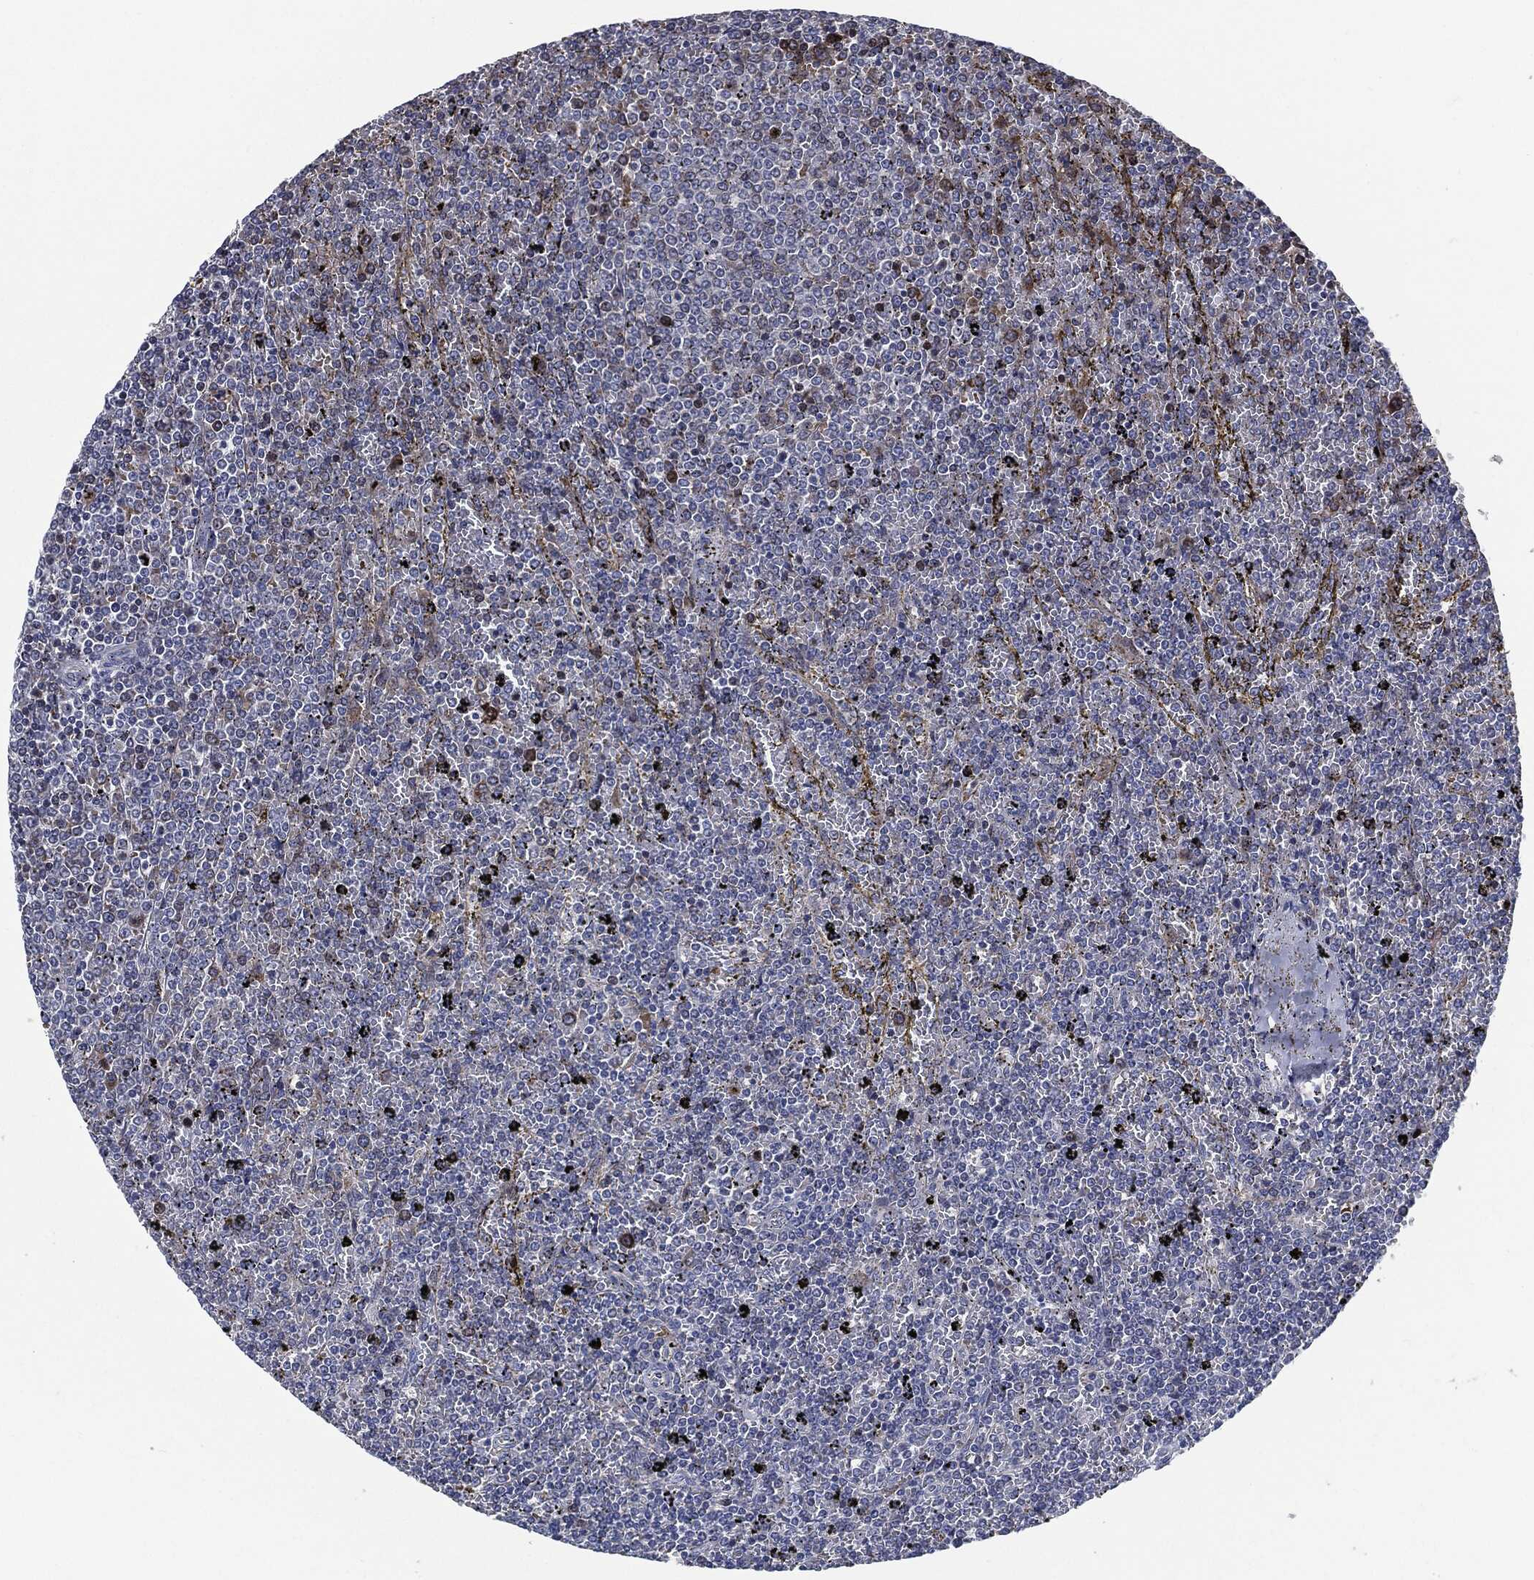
{"staining": {"intensity": "strong", "quantity": "<25%", "location": "cytoplasmic/membranous"}, "tissue": "lymphoma", "cell_type": "Tumor cells", "image_type": "cancer", "snomed": [{"axis": "morphology", "description": "Malignant lymphoma, non-Hodgkin's type, Low grade"}, {"axis": "topography", "description": "Spleen"}], "caption": "This is an image of immunohistochemistry (IHC) staining of lymphoma, which shows strong expression in the cytoplasmic/membranous of tumor cells.", "gene": "SIGLEC9", "patient": {"sex": "female", "age": 77}}